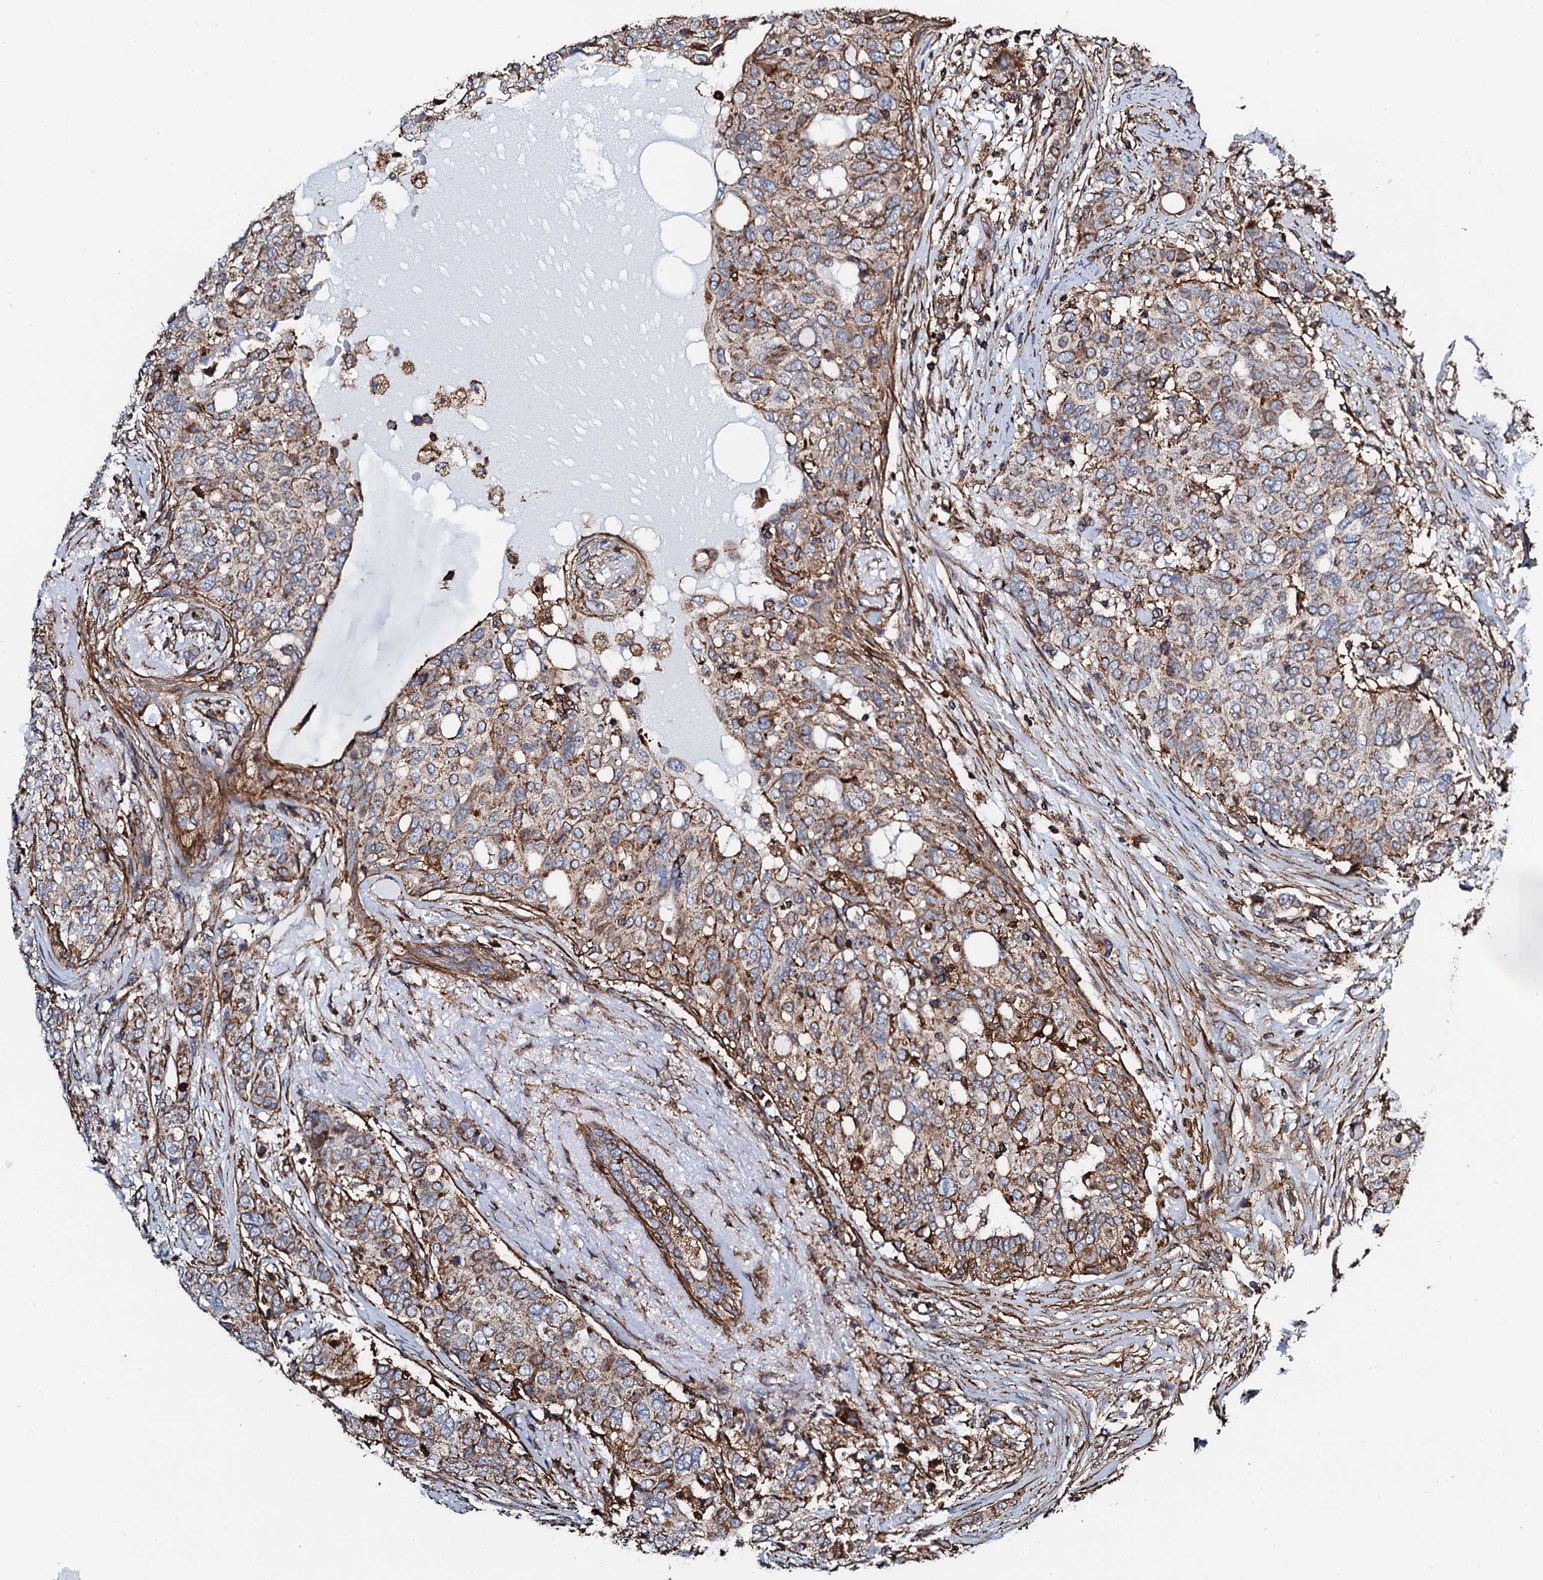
{"staining": {"intensity": "moderate", "quantity": ">75%", "location": "cytoplasmic/membranous"}, "tissue": "breast cancer", "cell_type": "Tumor cells", "image_type": "cancer", "snomed": [{"axis": "morphology", "description": "Lobular carcinoma"}, {"axis": "topography", "description": "Breast"}], "caption": "Protein expression analysis of human breast cancer reveals moderate cytoplasmic/membranous expression in about >75% of tumor cells.", "gene": "INTS10", "patient": {"sex": "female", "age": 51}}